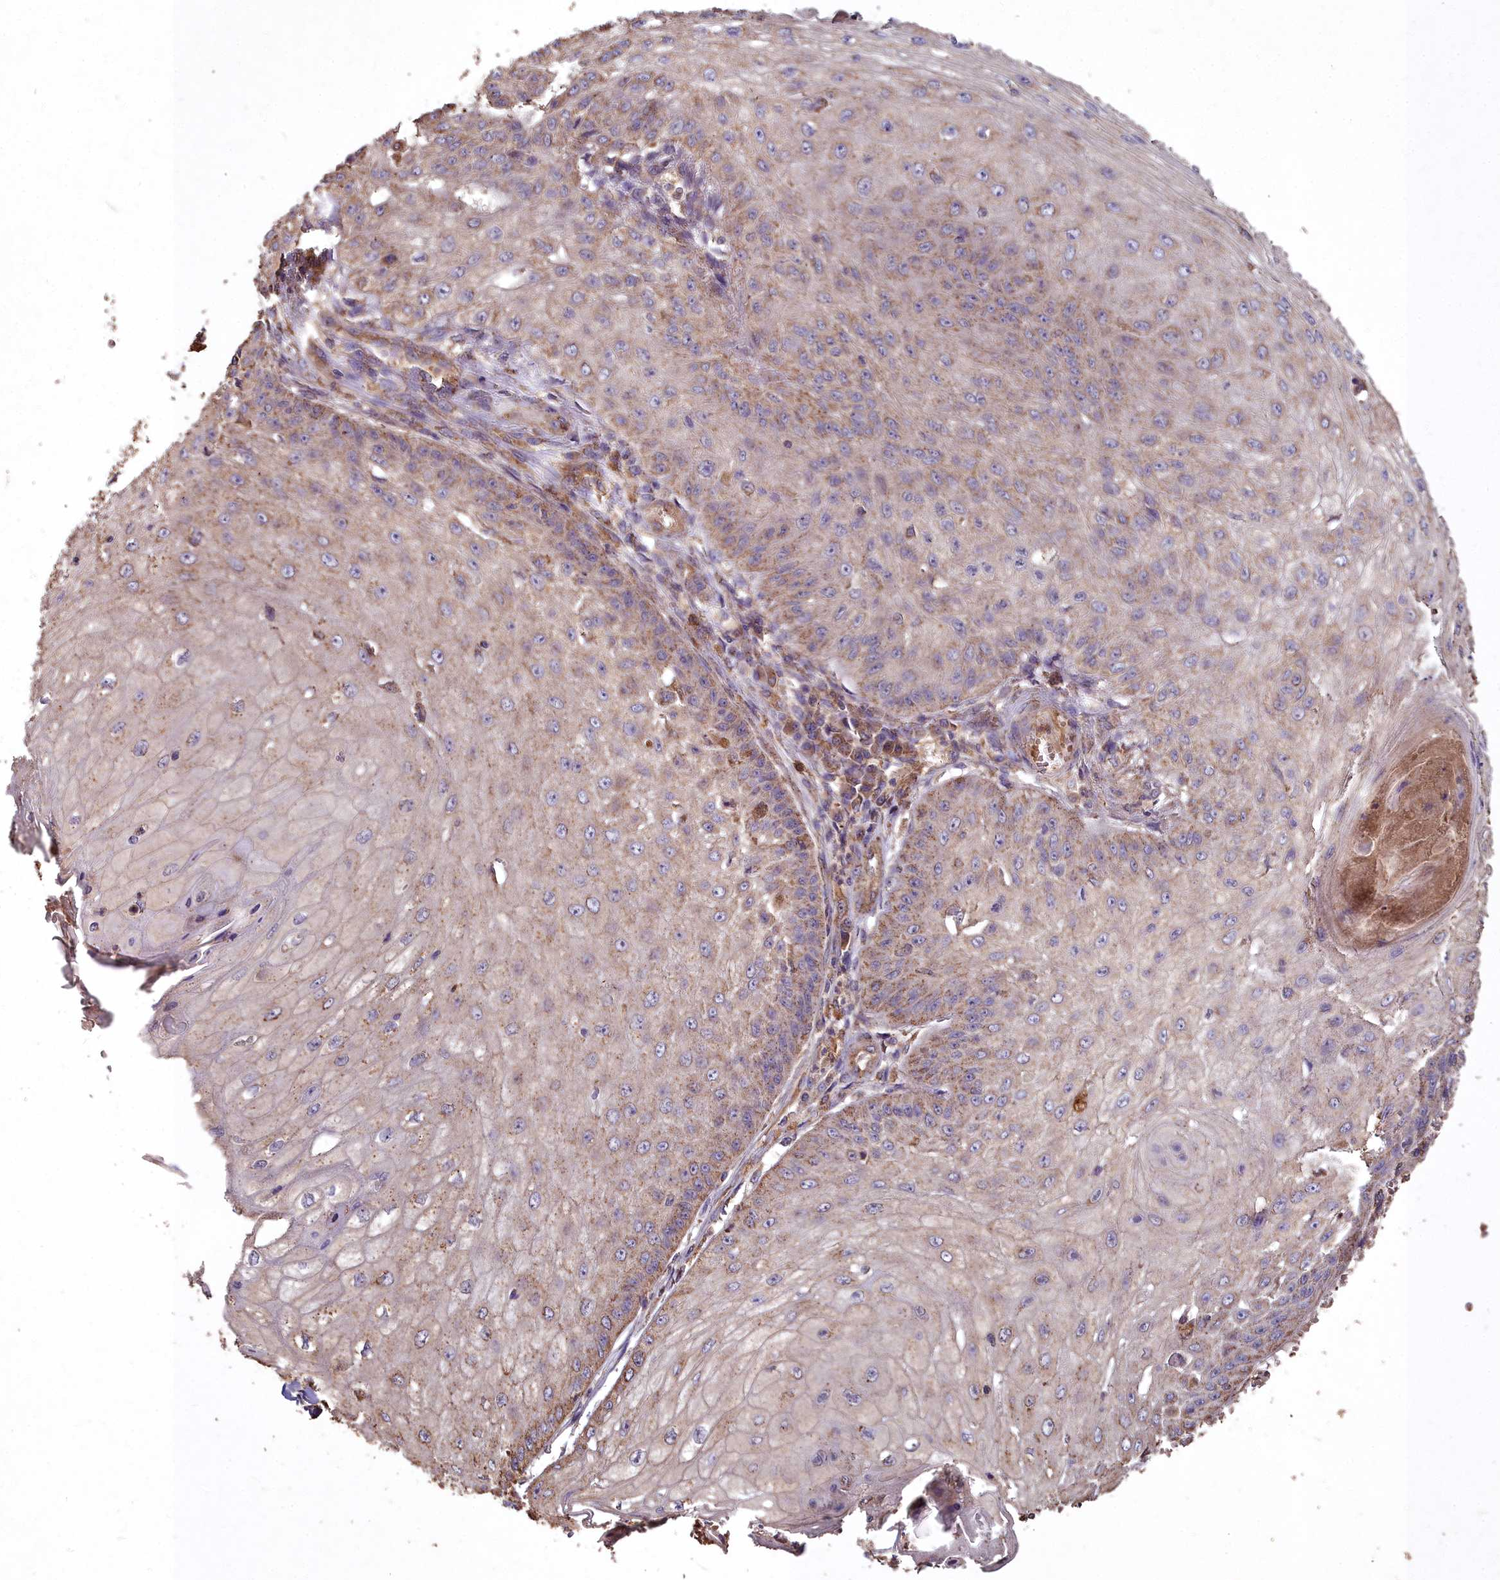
{"staining": {"intensity": "weak", "quantity": "25%-75%", "location": "cytoplasmic/membranous"}, "tissue": "skin cancer", "cell_type": "Tumor cells", "image_type": "cancer", "snomed": [{"axis": "morphology", "description": "Squamous cell carcinoma, NOS"}, {"axis": "topography", "description": "Skin"}], "caption": "This is an image of immunohistochemistry staining of skin cancer (squamous cell carcinoma), which shows weak staining in the cytoplasmic/membranous of tumor cells.", "gene": "CEMIP2", "patient": {"sex": "male", "age": 70}}